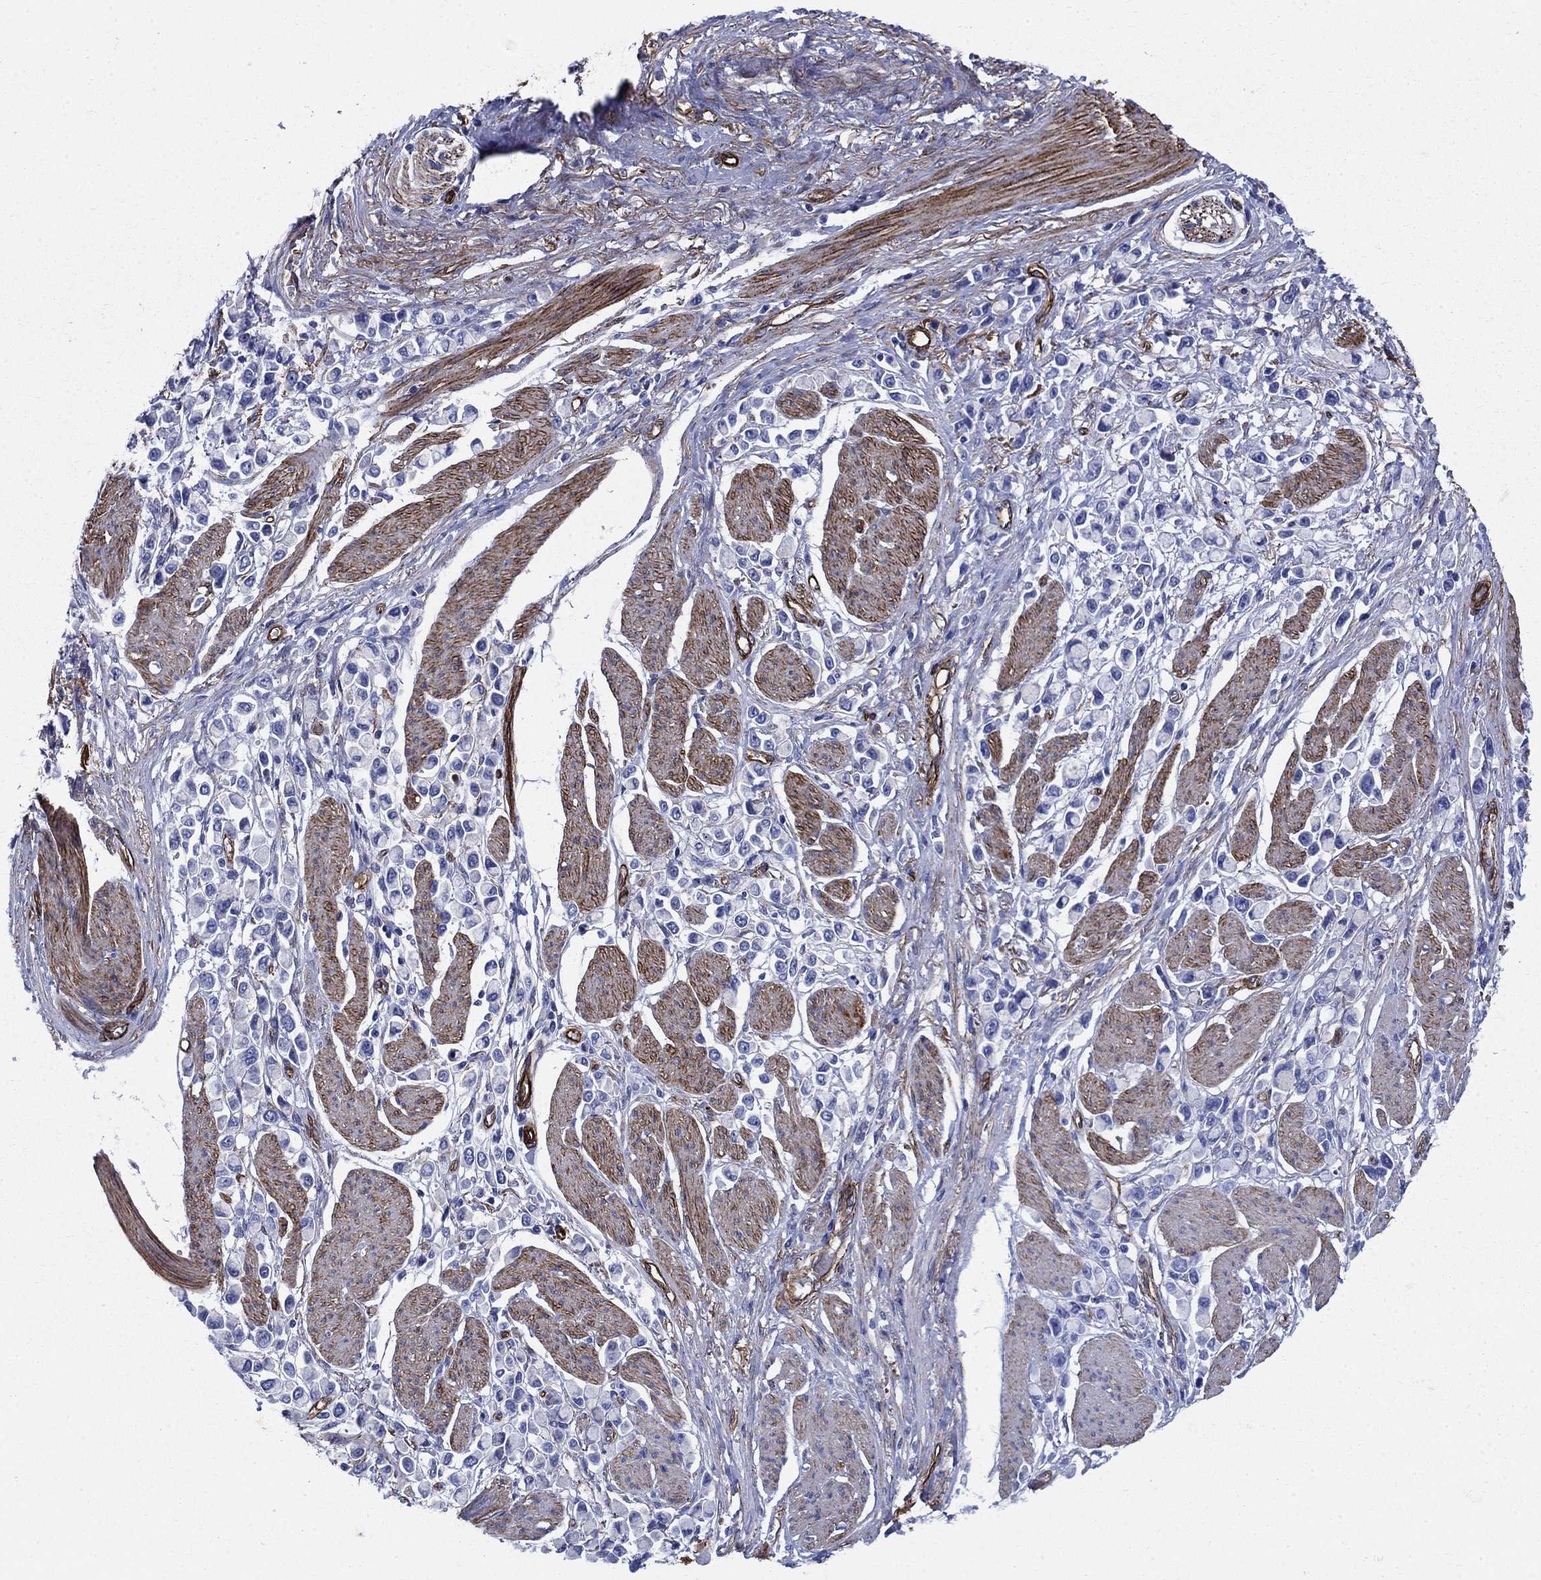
{"staining": {"intensity": "negative", "quantity": "none", "location": "none"}, "tissue": "stomach cancer", "cell_type": "Tumor cells", "image_type": "cancer", "snomed": [{"axis": "morphology", "description": "Adenocarcinoma, NOS"}, {"axis": "topography", "description": "Stomach"}], "caption": "A photomicrograph of stomach cancer stained for a protein demonstrates no brown staining in tumor cells.", "gene": "VTN", "patient": {"sex": "female", "age": 81}}